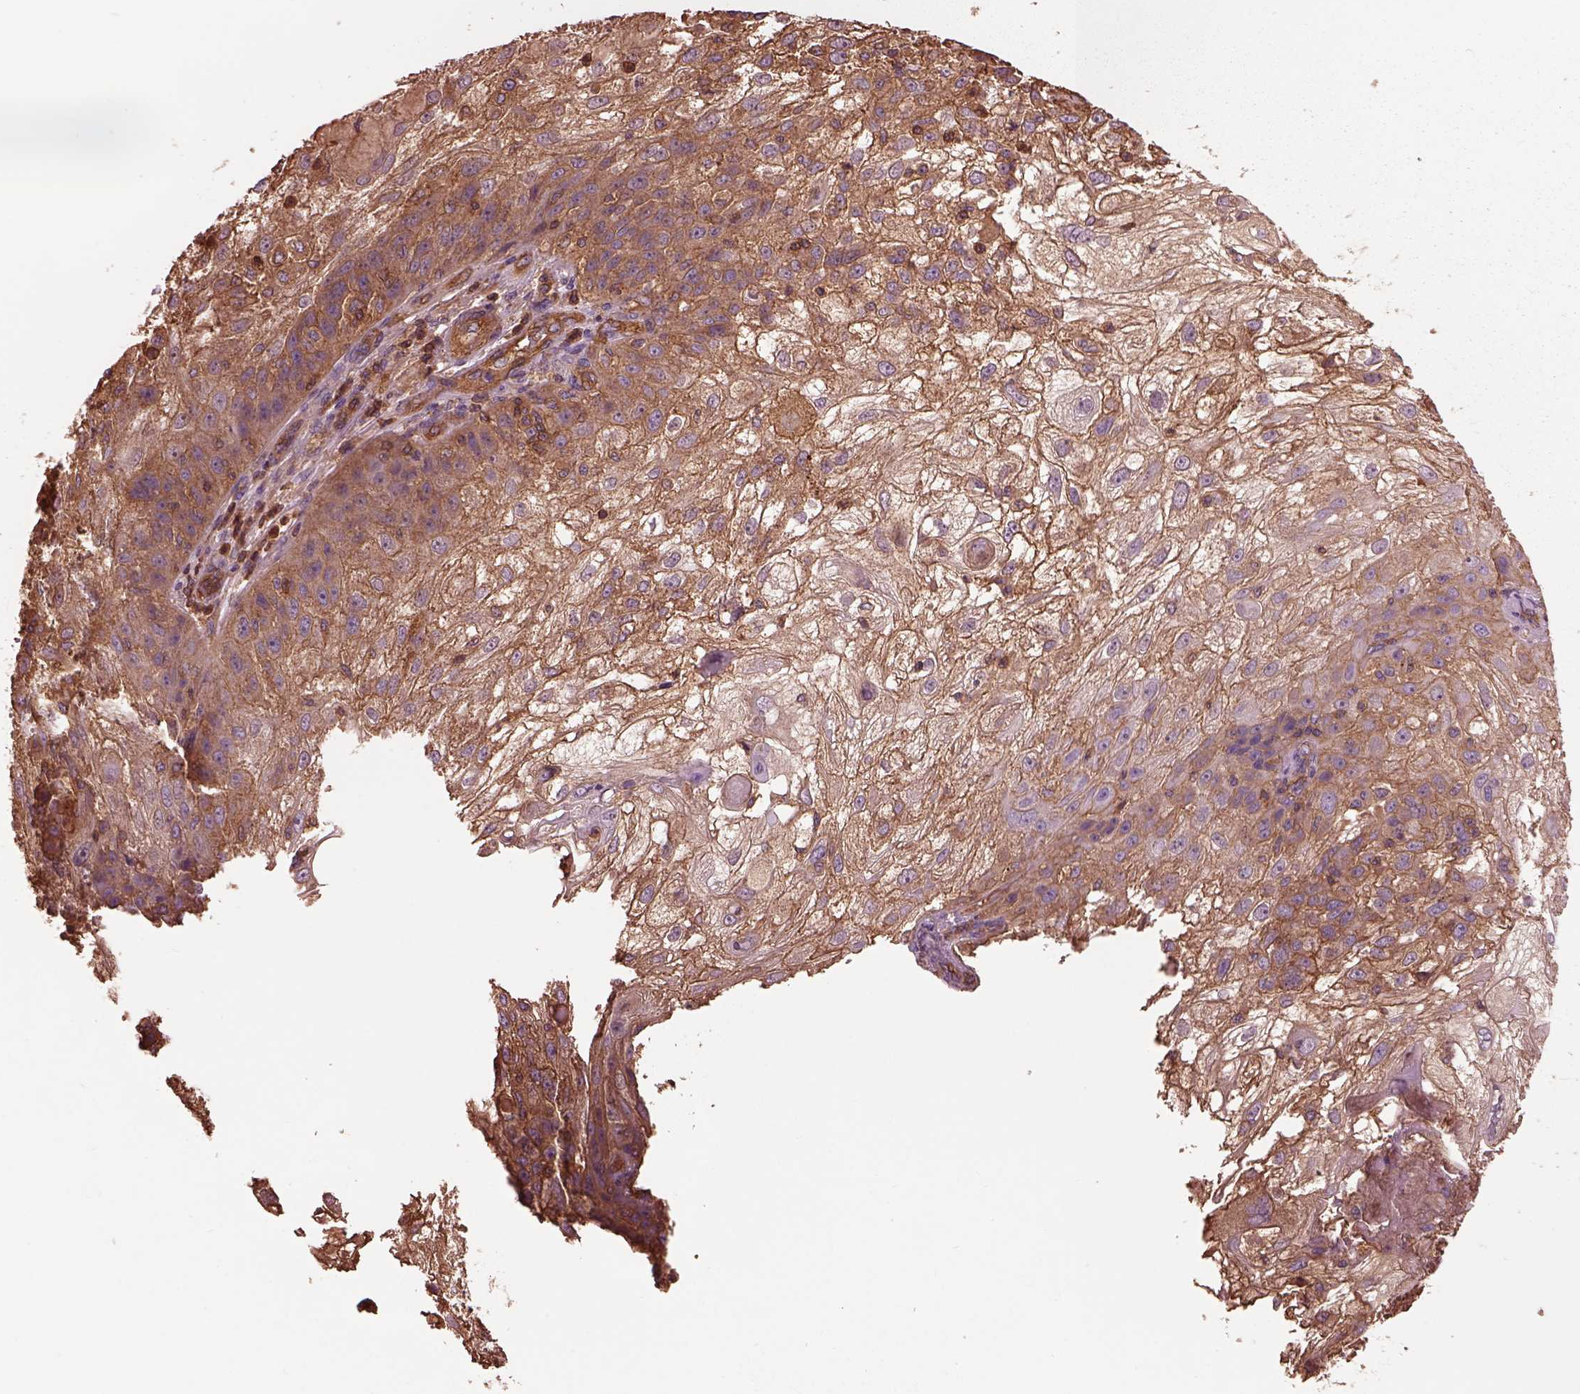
{"staining": {"intensity": "moderate", "quantity": ">75%", "location": "cytoplasmic/membranous"}, "tissue": "skin cancer", "cell_type": "Tumor cells", "image_type": "cancer", "snomed": [{"axis": "morphology", "description": "Normal tissue, NOS"}, {"axis": "morphology", "description": "Squamous cell carcinoma, NOS"}, {"axis": "topography", "description": "Skin"}], "caption": "Skin cancer (squamous cell carcinoma) was stained to show a protein in brown. There is medium levels of moderate cytoplasmic/membranous positivity in about >75% of tumor cells.", "gene": "MYL6", "patient": {"sex": "female", "age": 83}}